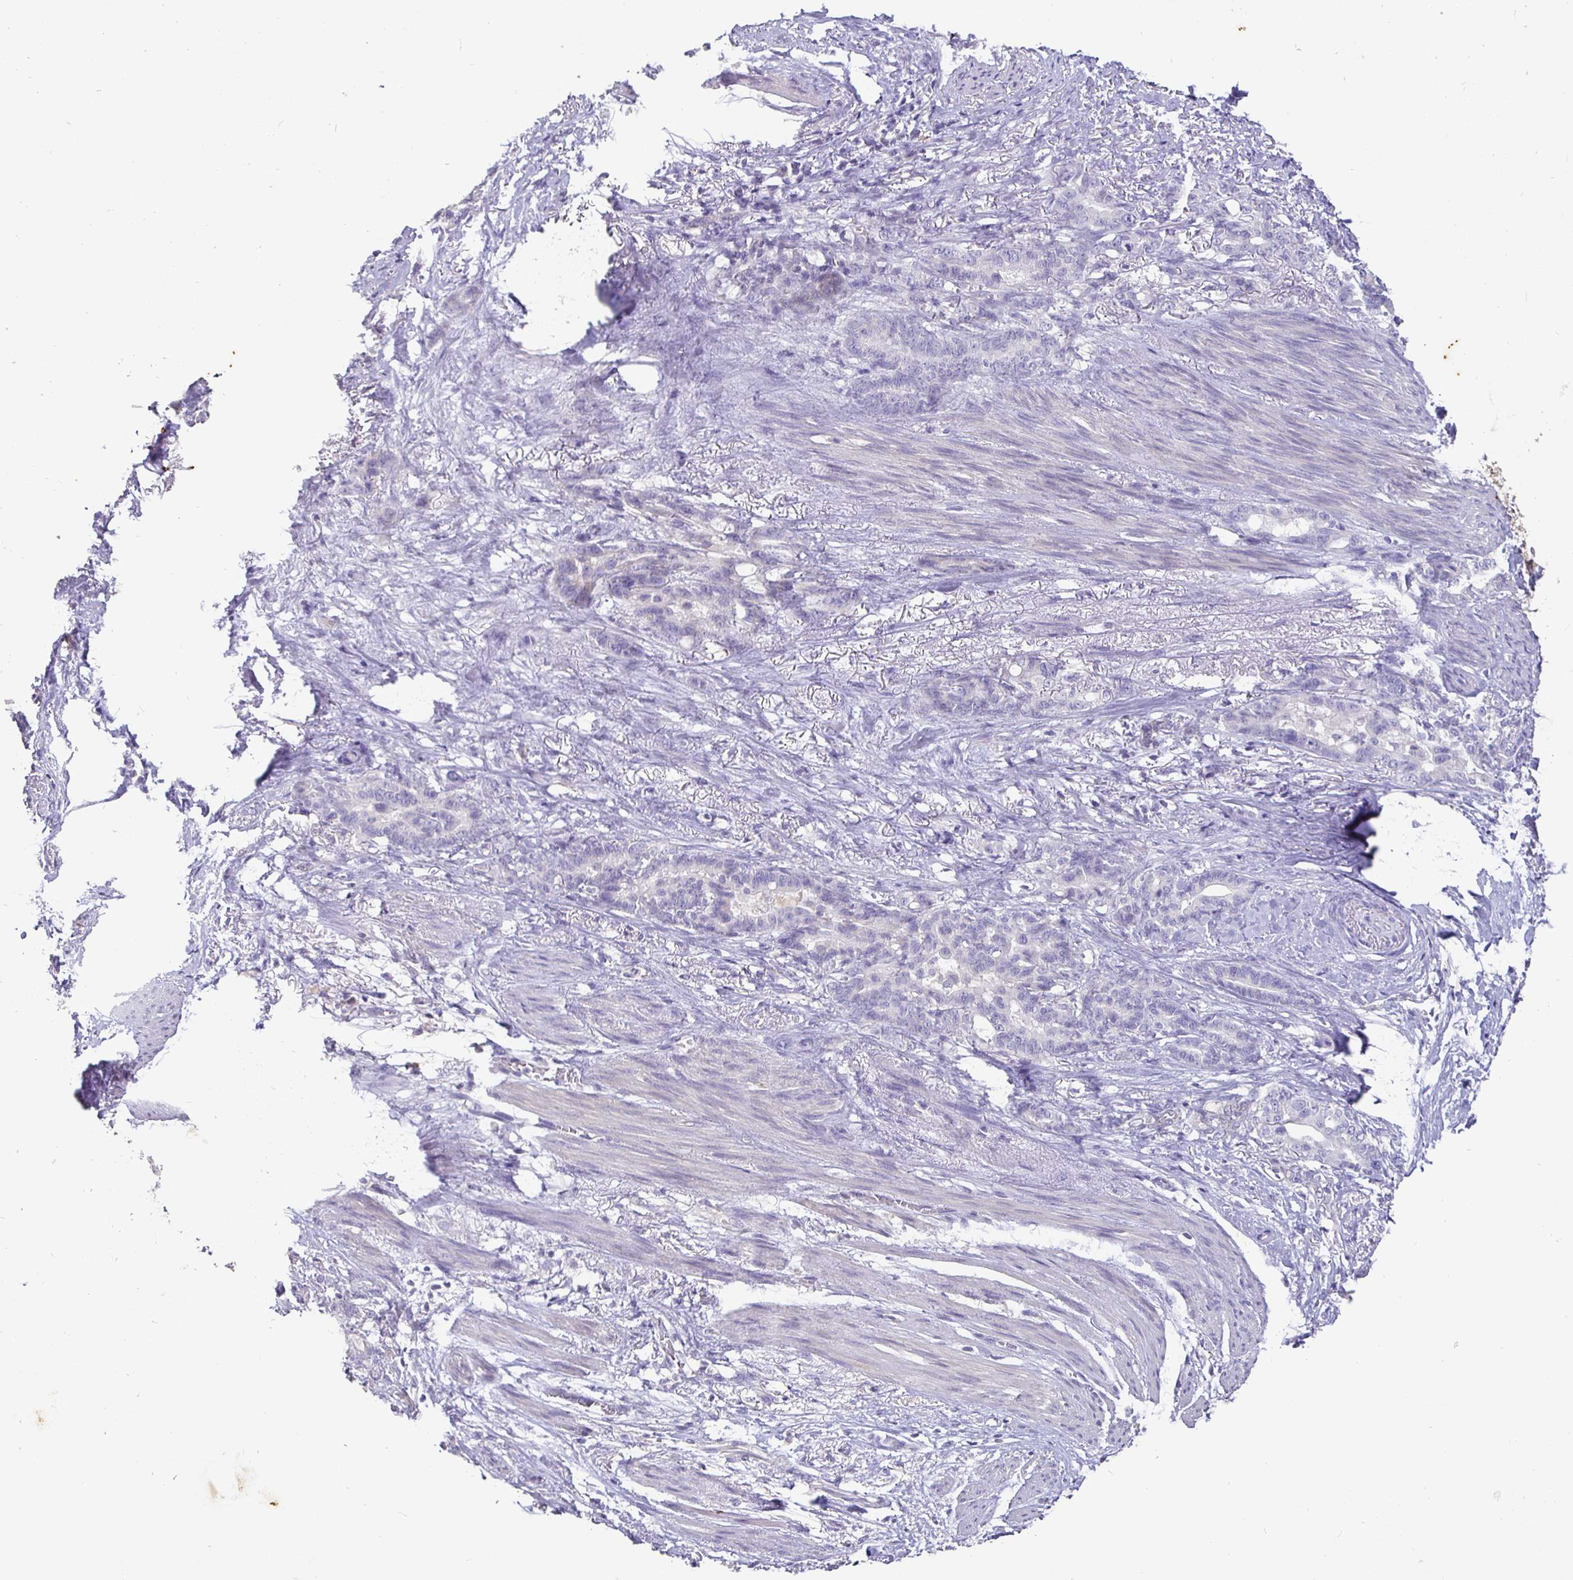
{"staining": {"intensity": "negative", "quantity": "none", "location": "none"}, "tissue": "stomach cancer", "cell_type": "Tumor cells", "image_type": "cancer", "snomed": [{"axis": "morphology", "description": "Normal tissue, NOS"}, {"axis": "morphology", "description": "Adenocarcinoma, NOS"}, {"axis": "topography", "description": "Esophagus"}, {"axis": "topography", "description": "Stomach, upper"}], "caption": "Stomach cancer was stained to show a protein in brown. There is no significant positivity in tumor cells.", "gene": "SHISA4", "patient": {"sex": "male", "age": 62}}